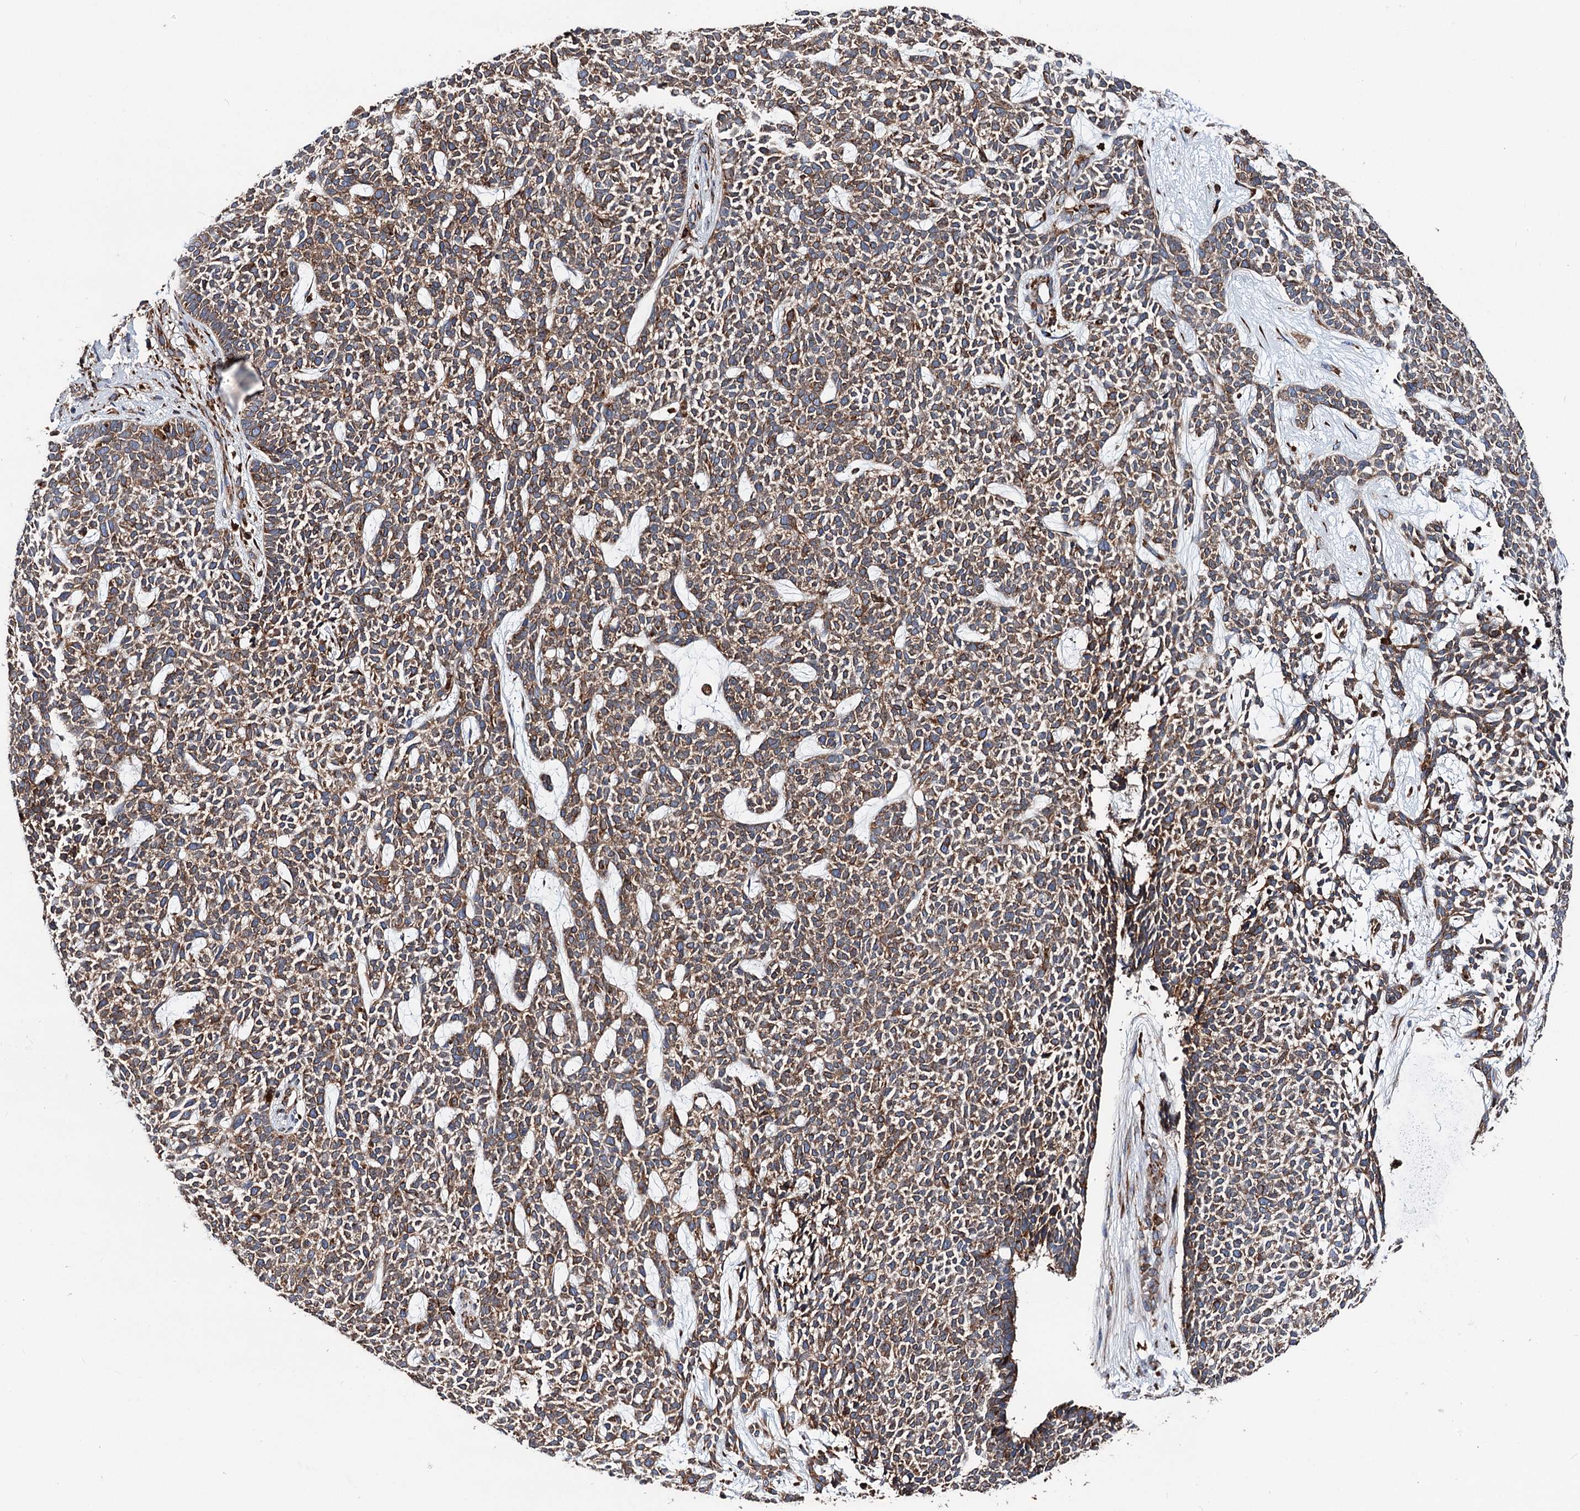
{"staining": {"intensity": "moderate", "quantity": "25%-75%", "location": "cytoplasmic/membranous"}, "tissue": "skin cancer", "cell_type": "Tumor cells", "image_type": "cancer", "snomed": [{"axis": "morphology", "description": "Basal cell carcinoma"}, {"axis": "topography", "description": "Skin"}], "caption": "Immunohistochemical staining of skin basal cell carcinoma demonstrates medium levels of moderate cytoplasmic/membranous expression in about 25%-75% of tumor cells.", "gene": "ERP29", "patient": {"sex": "female", "age": 84}}